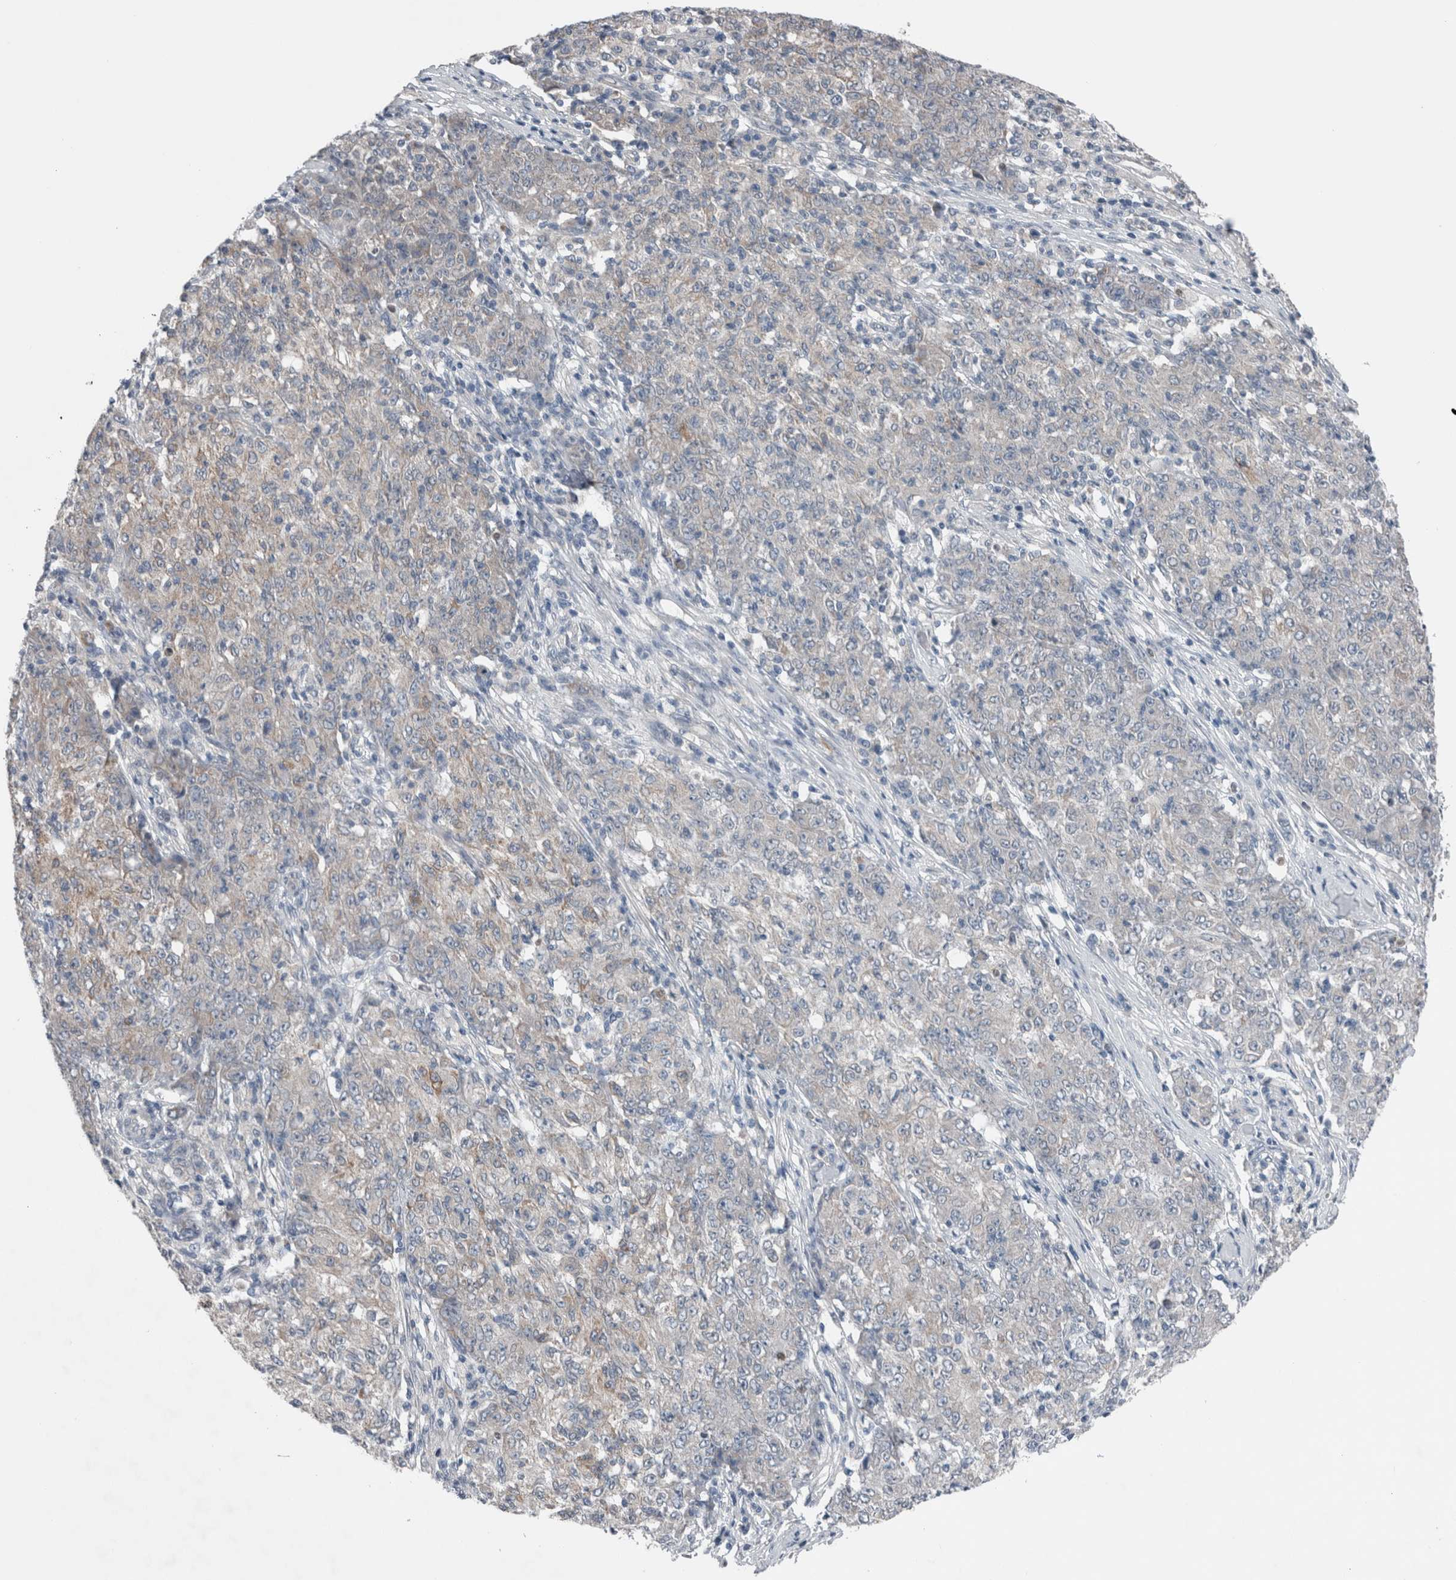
{"staining": {"intensity": "negative", "quantity": "none", "location": "none"}, "tissue": "ovarian cancer", "cell_type": "Tumor cells", "image_type": "cancer", "snomed": [{"axis": "morphology", "description": "Carcinoma, endometroid"}, {"axis": "topography", "description": "Ovary"}], "caption": "A photomicrograph of endometroid carcinoma (ovarian) stained for a protein exhibits no brown staining in tumor cells.", "gene": "CRNN", "patient": {"sex": "female", "age": 42}}